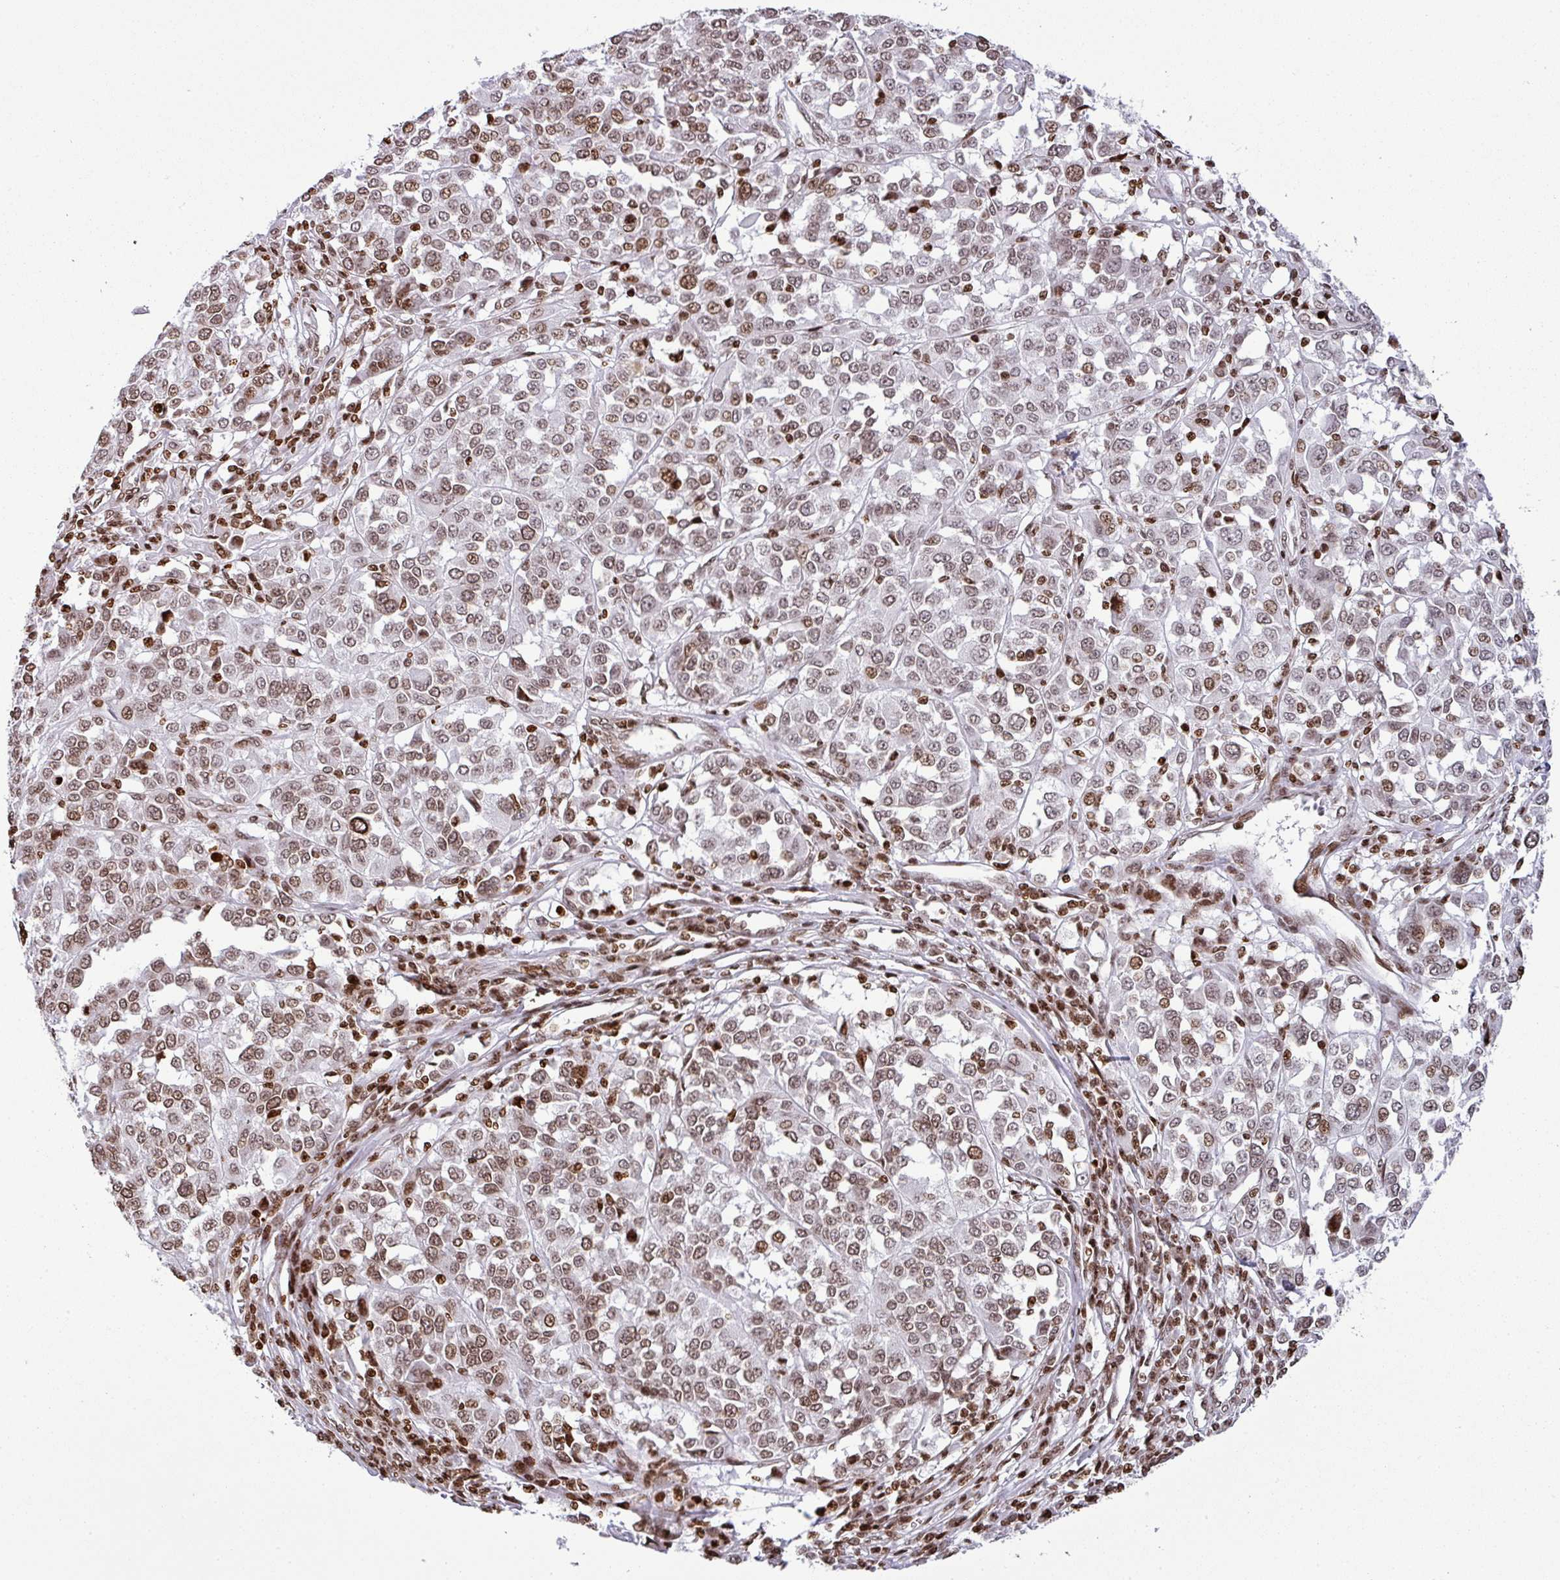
{"staining": {"intensity": "weak", "quantity": ">75%", "location": "nuclear"}, "tissue": "melanoma", "cell_type": "Tumor cells", "image_type": "cancer", "snomed": [{"axis": "morphology", "description": "Malignant melanoma, Metastatic site"}, {"axis": "topography", "description": "Lymph node"}], "caption": "Approximately >75% of tumor cells in human melanoma show weak nuclear protein staining as visualized by brown immunohistochemical staining.", "gene": "RASL11A", "patient": {"sex": "male", "age": 44}}